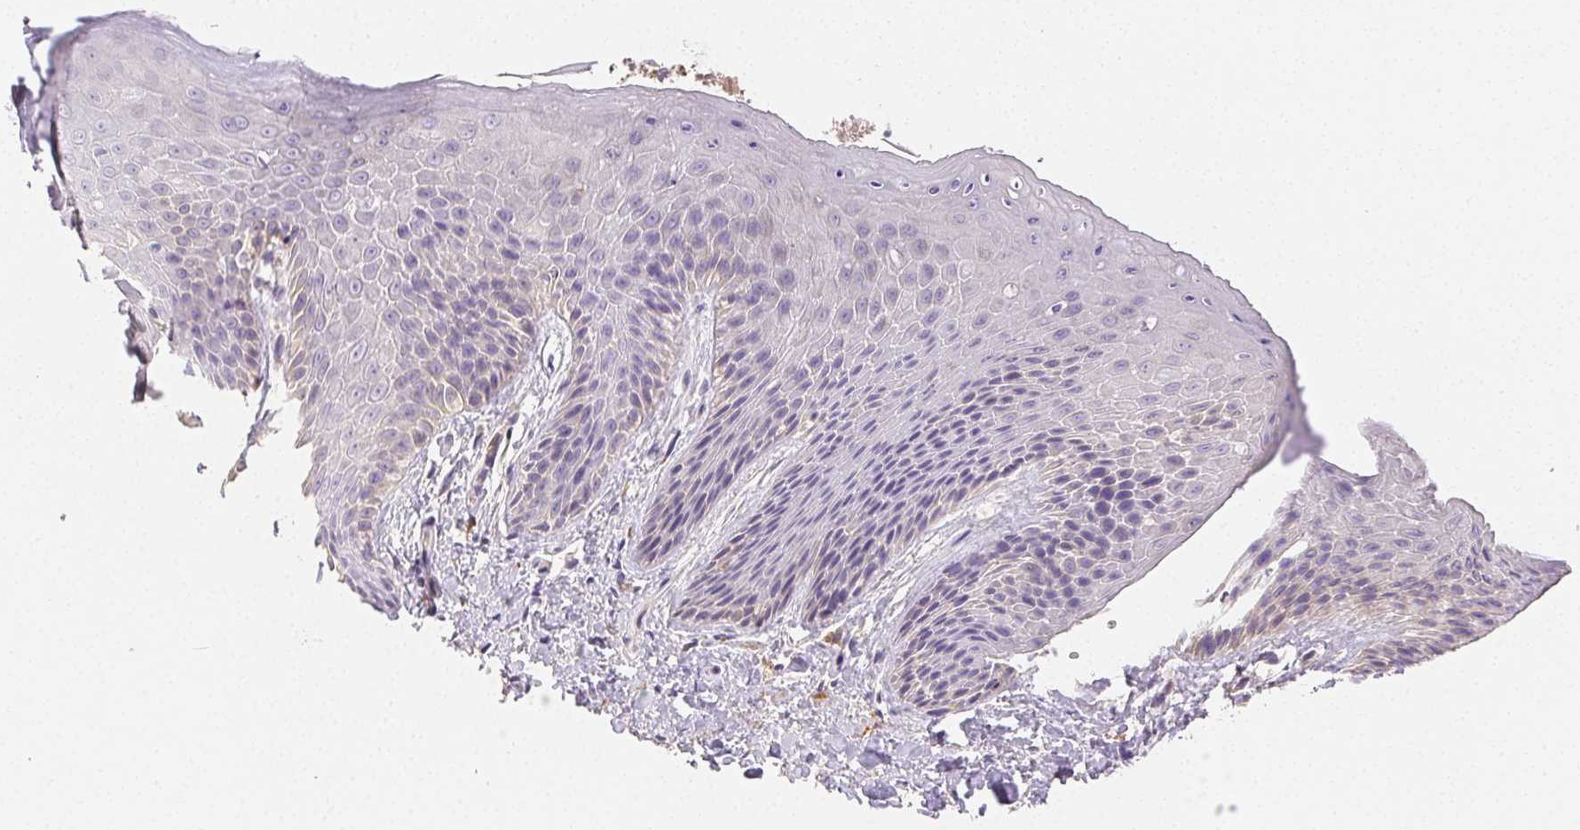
{"staining": {"intensity": "negative", "quantity": "none", "location": "none"}, "tissue": "skin", "cell_type": "Epidermal cells", "image_type": "normal", "snomed": [{"axis": "morphology", "description": "Normal tissue, NOS"}, {"axis": "topography", "description": "Anal"}, {"axis": "topography", "description": "Peripheral nerve tissue"}], "caption": "Human skin stained for a protein using immunohistochemistry (IHC) exhibits no staining in epidermal cells.", "gene": "ACVR1B", "patient": {"sex": "male", "age": 51}}